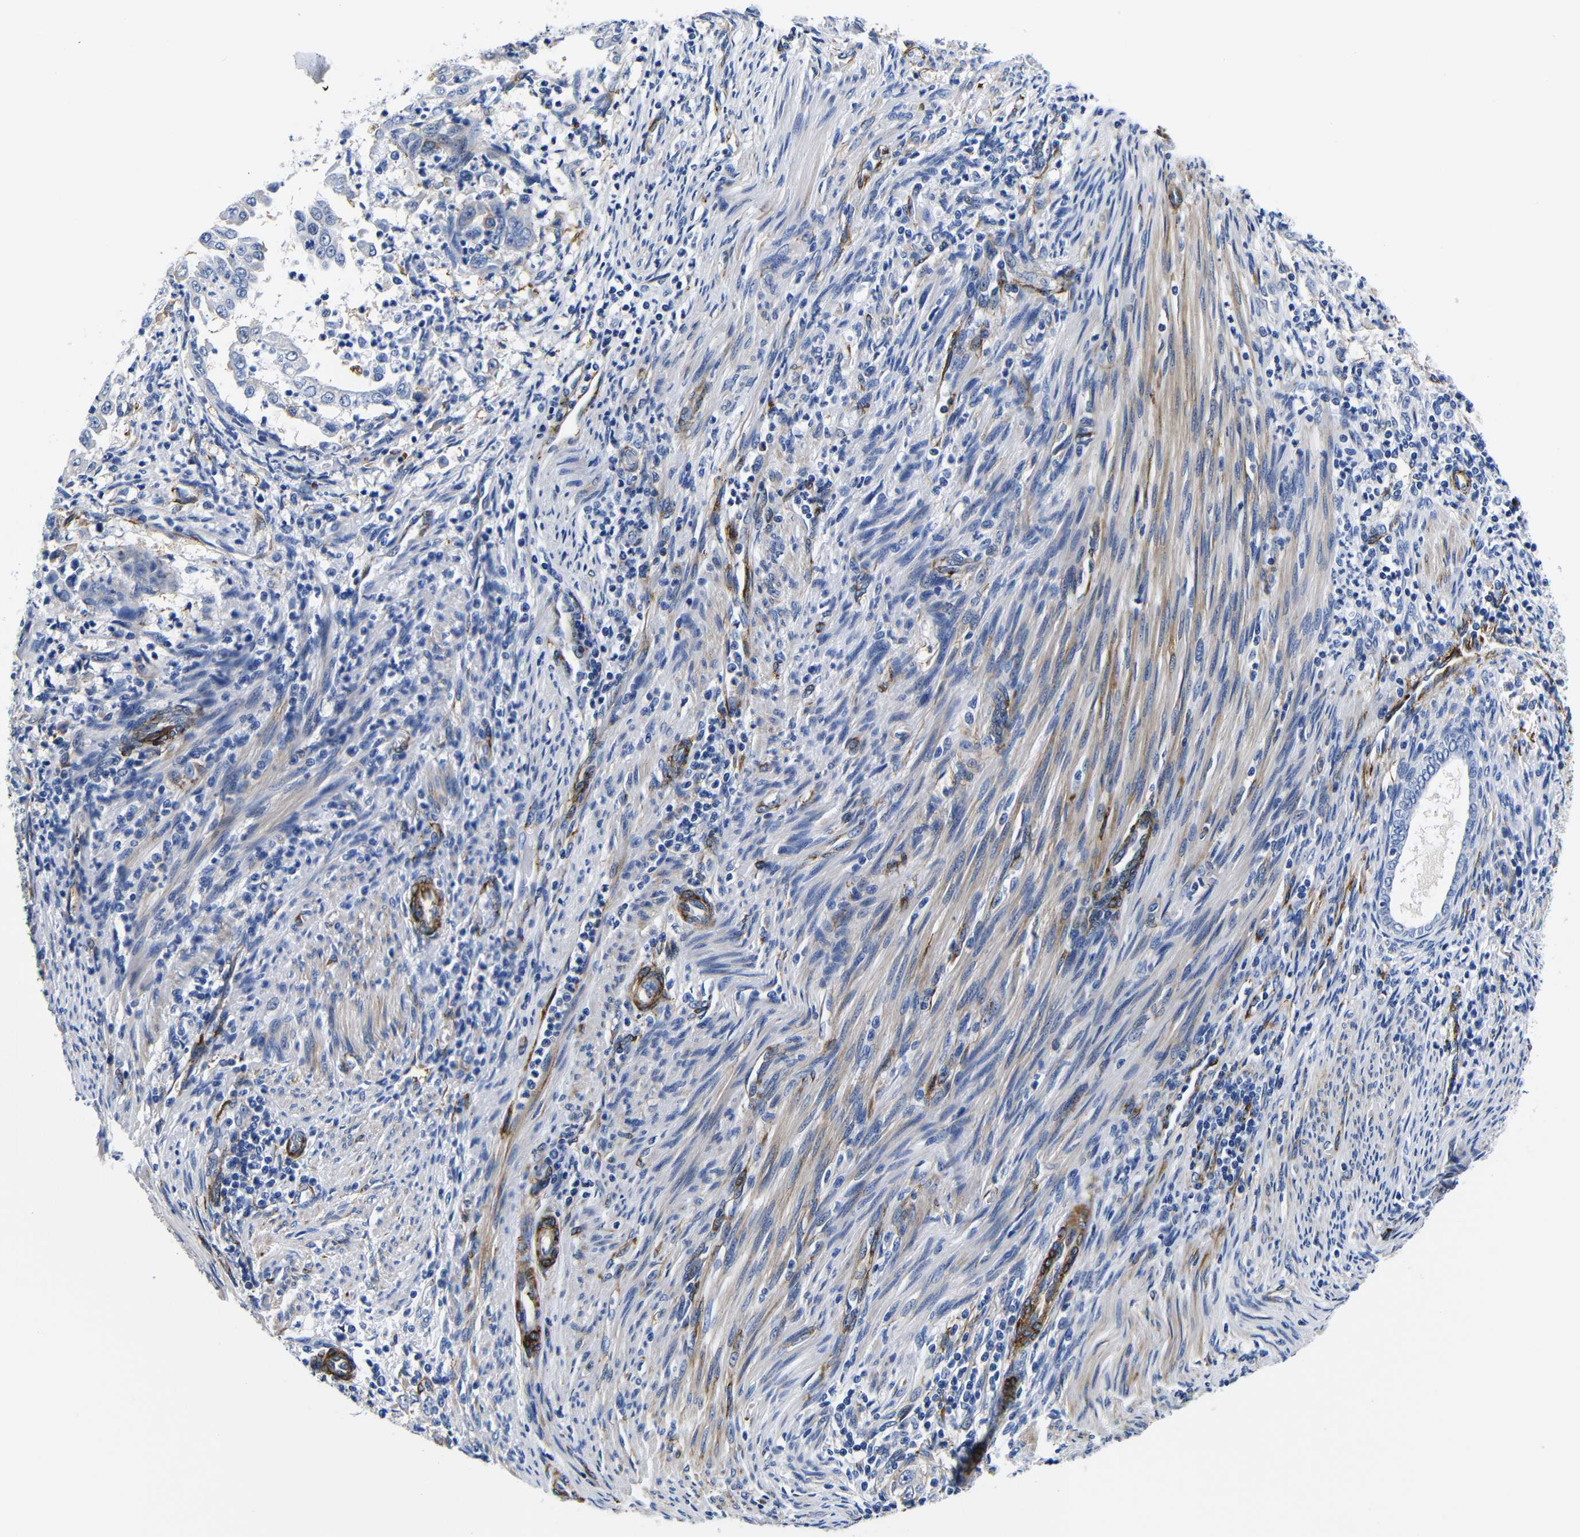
{"staining": {"intensity": "negative", "quantity": "none", "location": "none"}, "tissue": "endometrial cancer", "cell_type": "Tumor cells", "image_type": "cancer", "snomed": [{"axis": "morphology", "description": "Adenocarcinoma, NOS"}, {"axis": "topography", "description": "Endometrium"}], "caption": "The micrograph exhibits no staining of tumor cells in endometrial adenocarcinoma.", "gene": "LRIG1", "patient": {"sex": "female", "age": 85}}